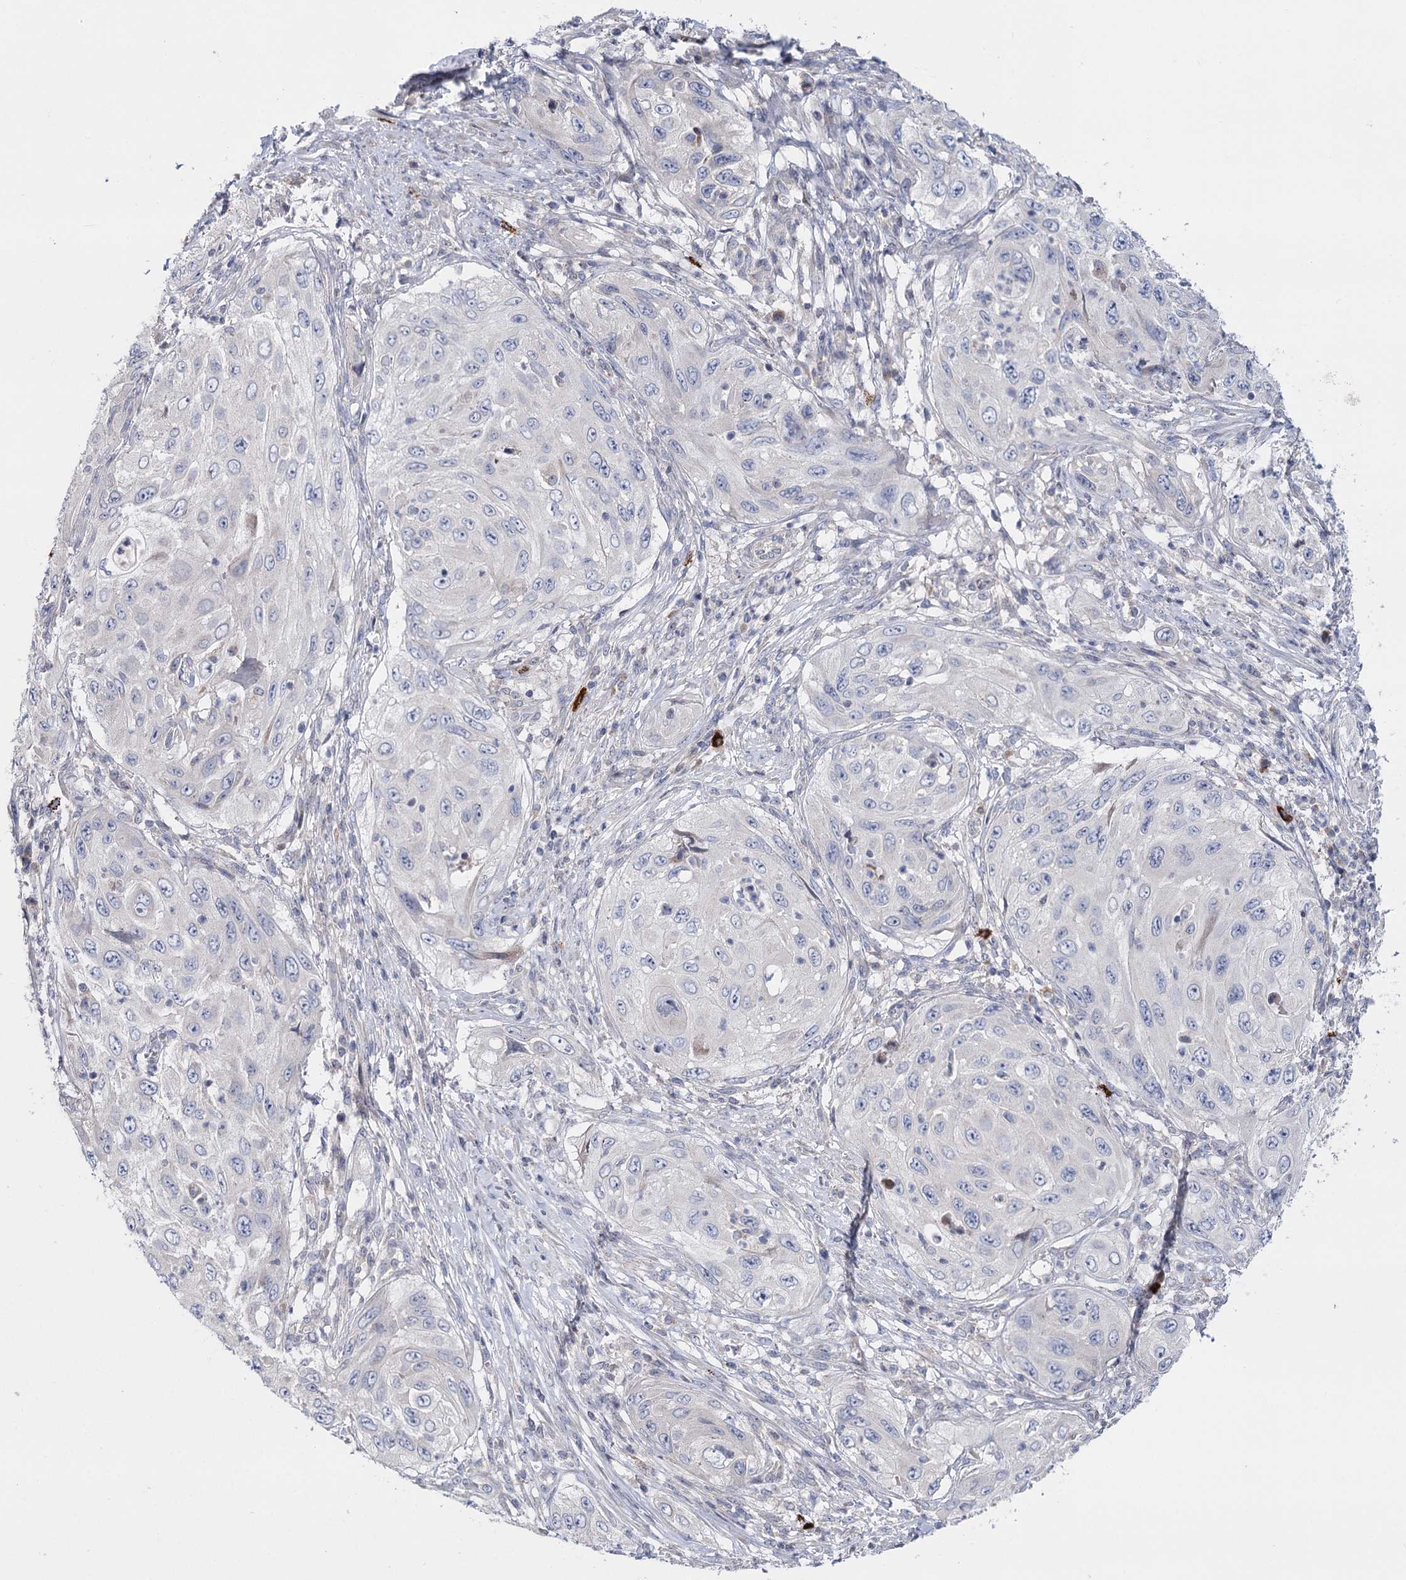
{"staining": {"intensity": "negative", "quantity": "none", "location": "none"}, "tissue": "cervical cancer", "cell_type": "Tumor cells", "image_type": "cancer", "snomed": [{"axis": "morphology", "description": "Squamous cell carcinoma, NOS"}, {"axis": "topography", "description": "Cervix"}], "caption": "A high-resolution image shows immunohistochemistry staining of cervical cancer (squamous cell carcinoma), which displays no significant positivity in tumor cells. Nuclei are stained in blue.", "gene": "PTGR1", "patient": {"sex": "female", "age": 42}}